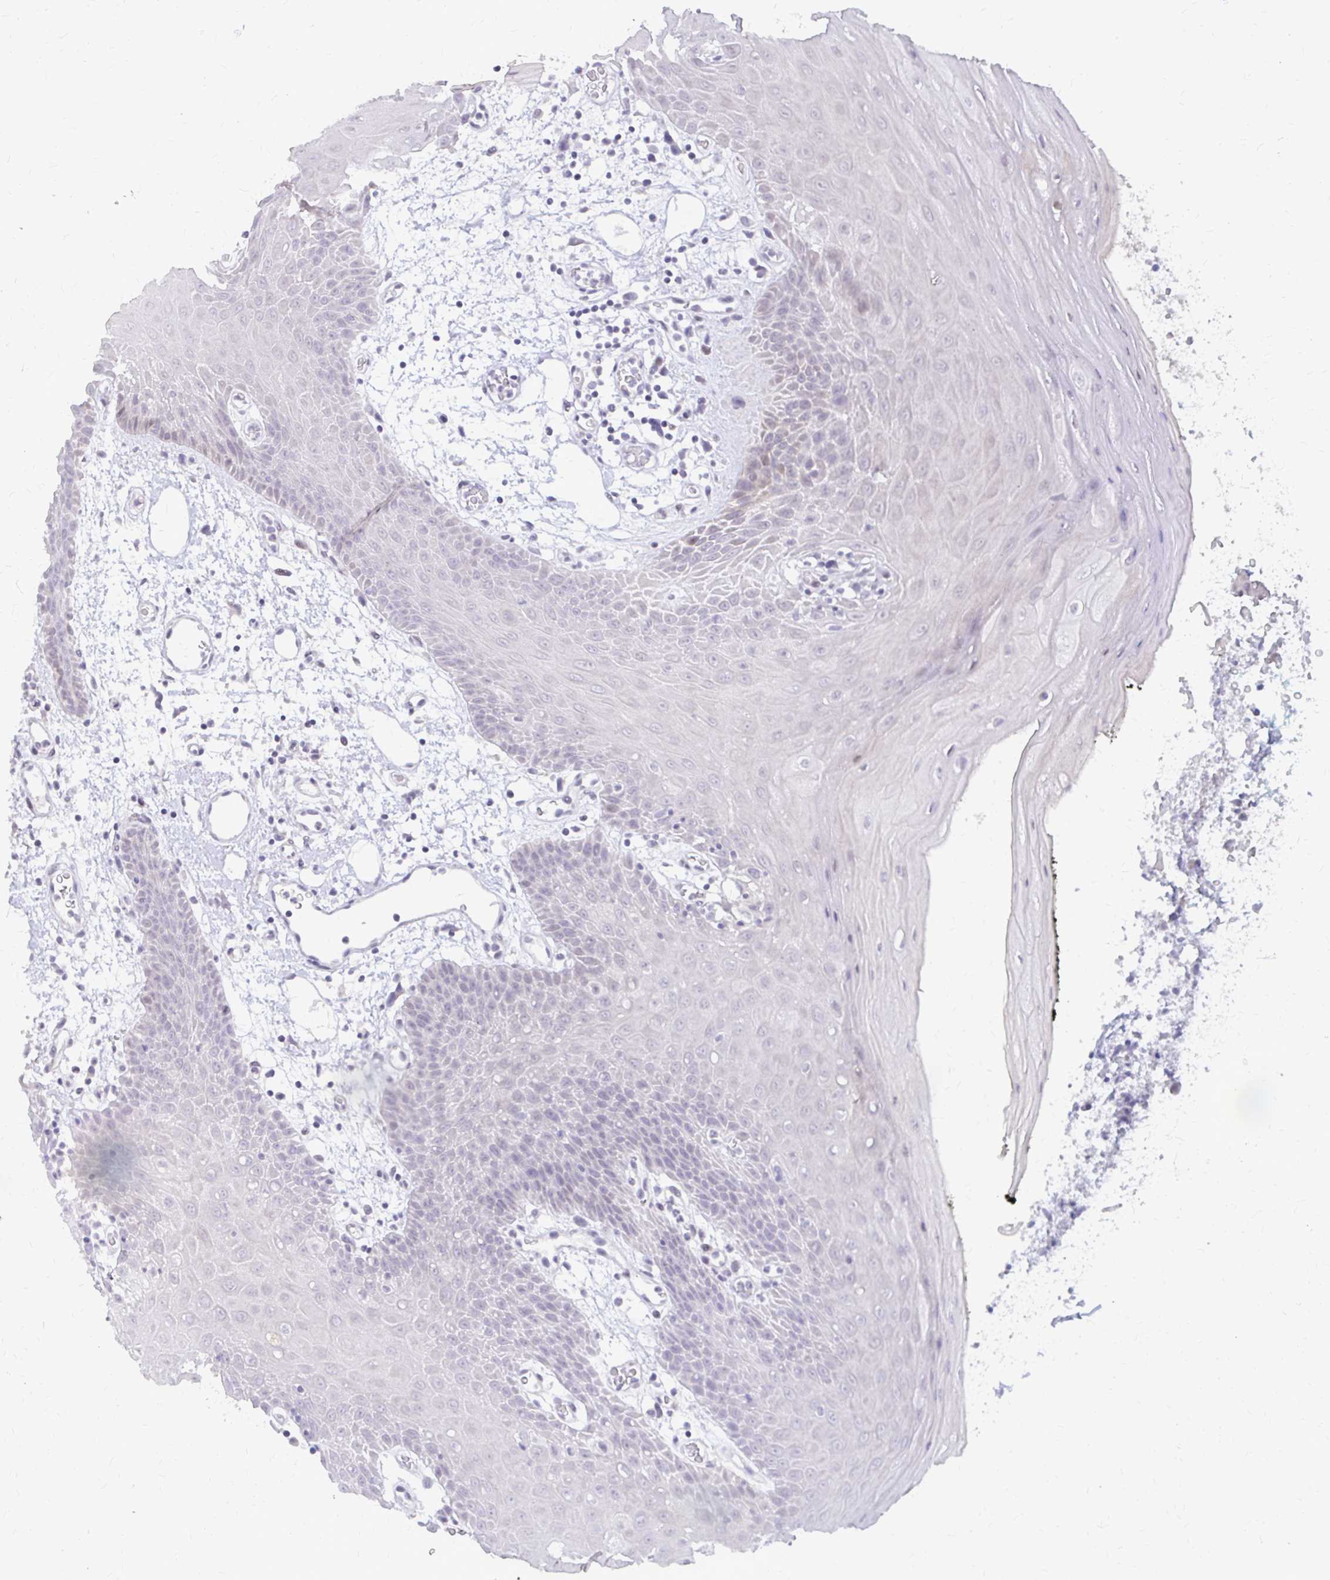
{"staining": {"intensity": "moderate", "quantity": "<25%", "location": "cytoplasmic/membranous,nuclear"}, "tissue": "oral mucosa", "cell_type": "Squamous epithelial cells", "image_type": "normal", "snomed": [{"axis": "morphology", "description": "Normal tissue, NOS"}, {"axis": "topography", "description": "Oral tissue"}], "caption": "Immunohistochemistry histopathology image of unremarkable human oral mucosa stained for a protein (brown), which exhibits low levels of moderate cytoplasmic/membranous,nuclear staining in about <25% of squamous epithelial cells.", "gene": "RGS16", "patient": {"sex": "female", "age": 59}}